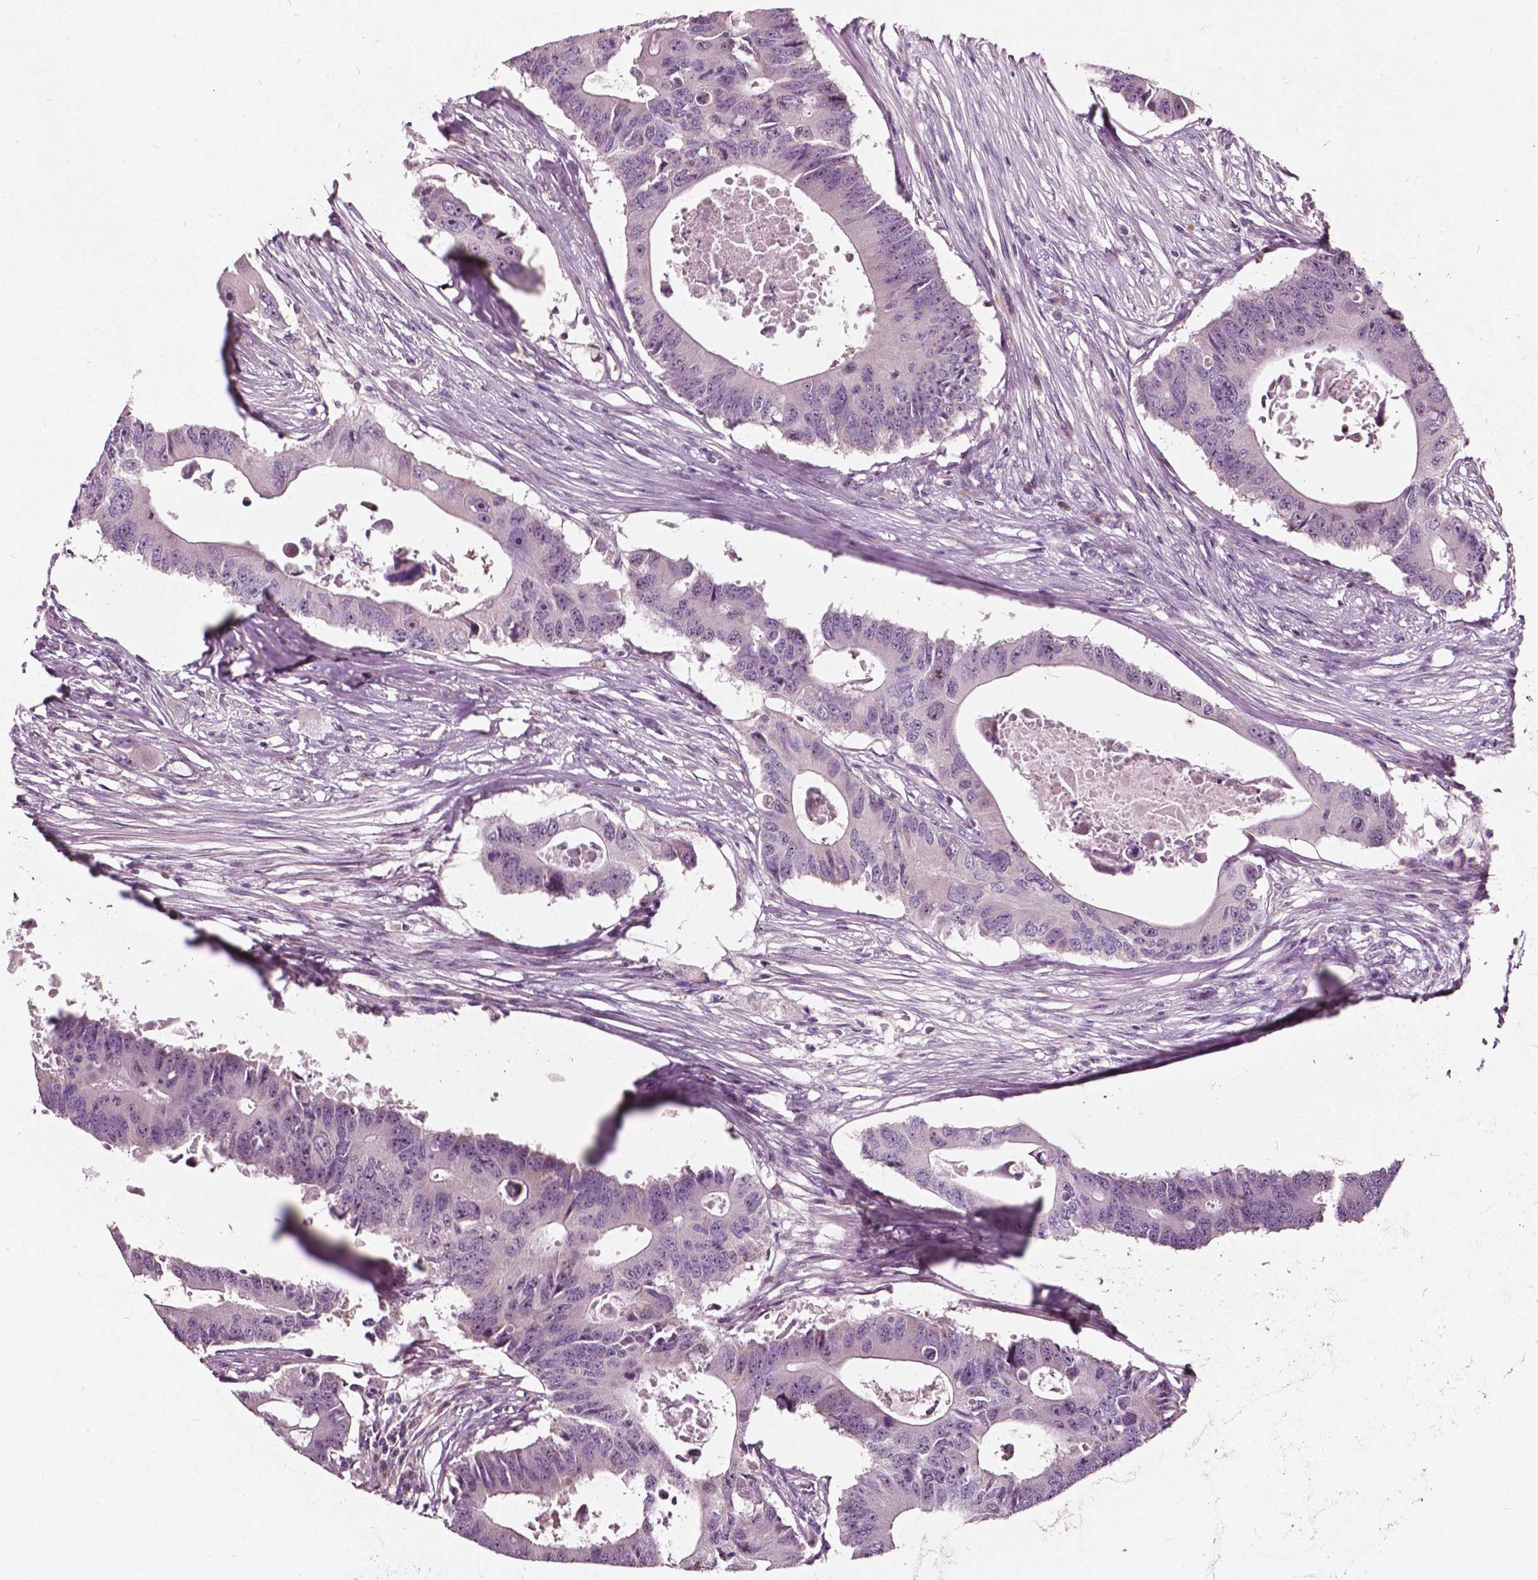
{"staining": {"intensity": "negative", "quantity": "none", "location": "none"}, "tissue": "colorectal cancer", "cell_type": "Tumor cells", "image_type": "cancer", "snomed": [{"axis": "morphology", "description": "Adenocarcinoma, NOS"}, {"axis": "topography", "description": "Colon"}], "caption": "This is an immunohistochemistry (IHC) micrograph of adenocarcinoma (colorectal). There is no expression in tumor cells.", "gene": "ODF3L2", "patient": {"sex": "male", "age": 71}}